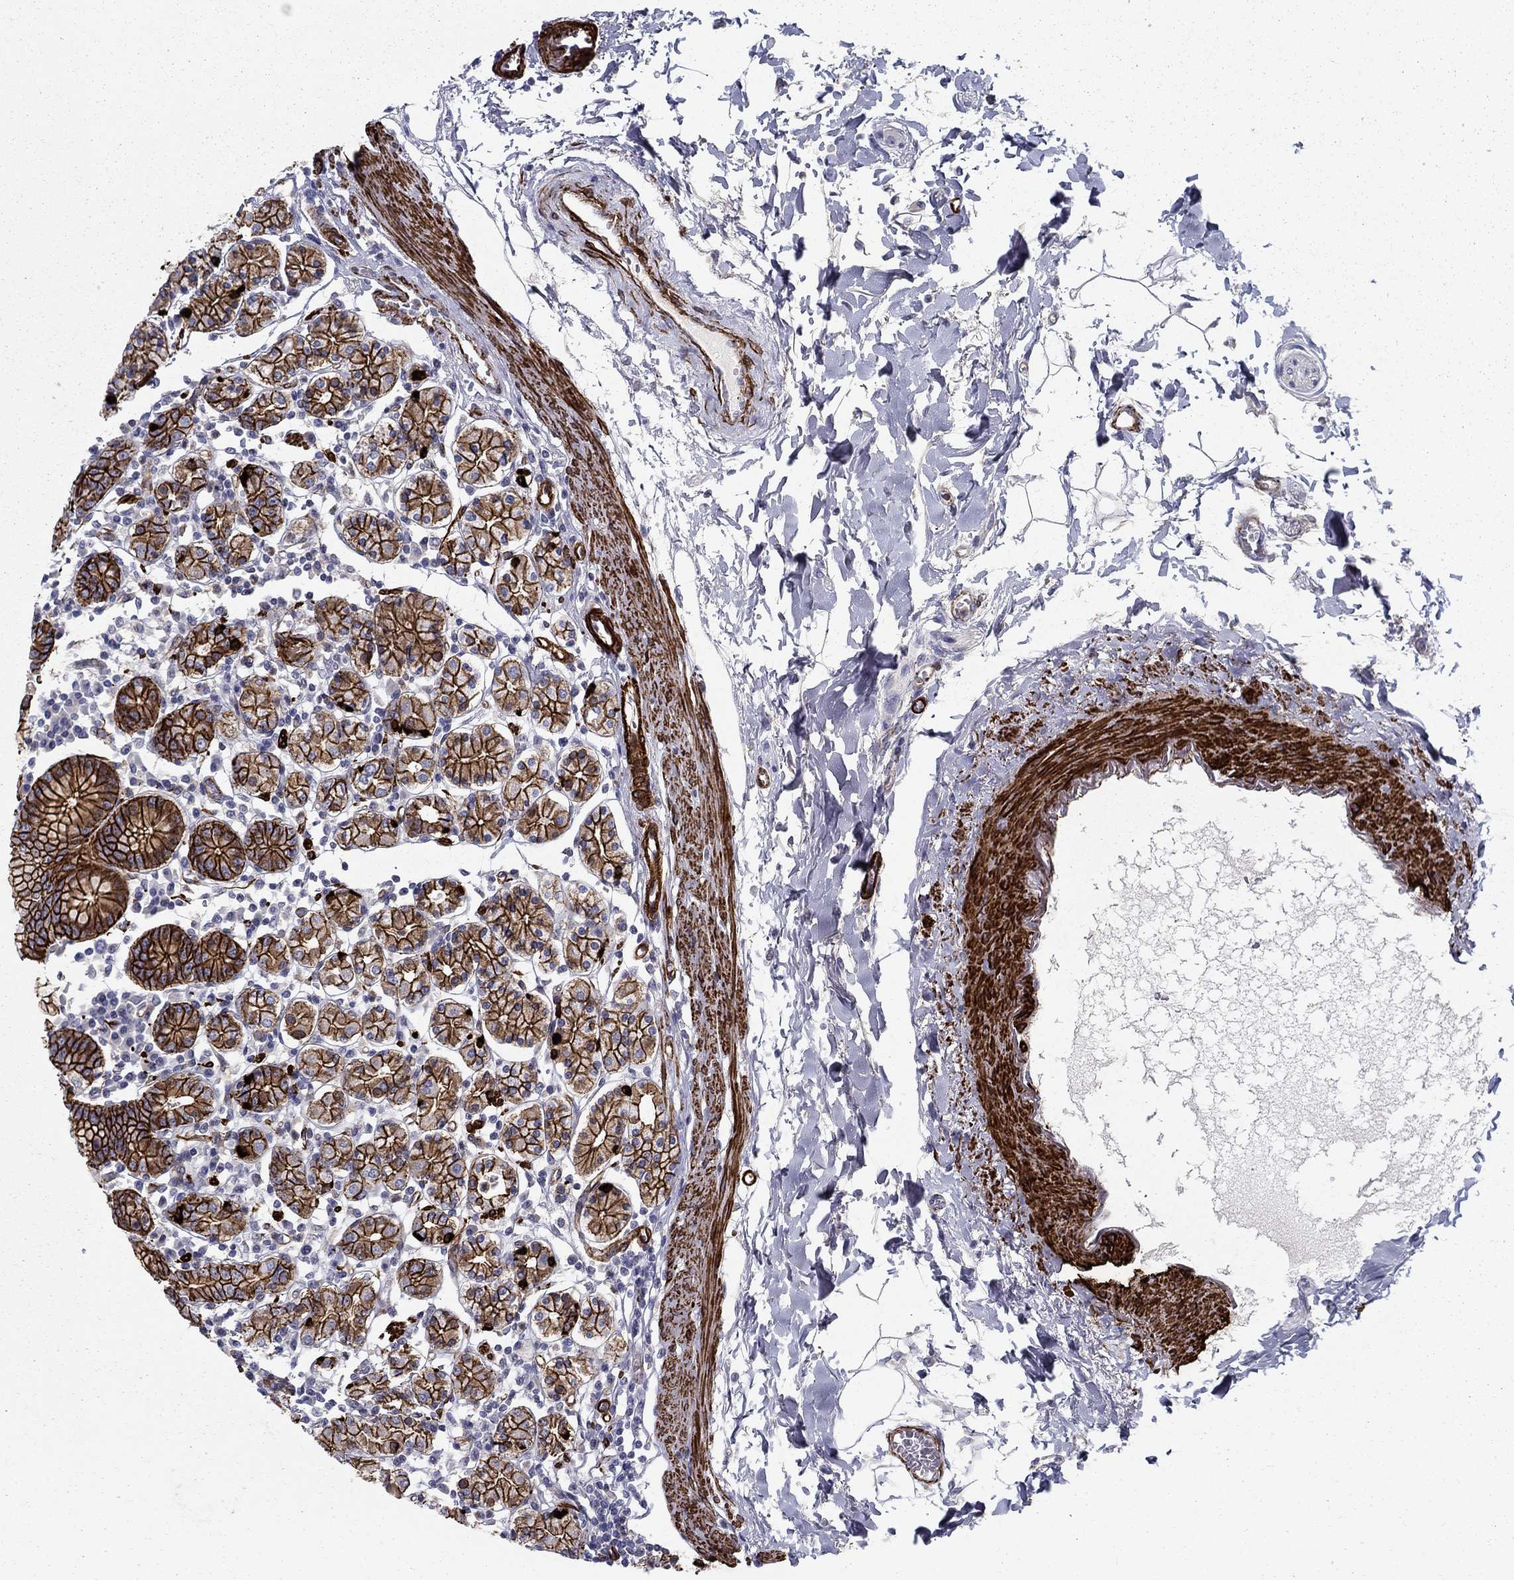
{"staining": {"intensity": "strong", "quantity": ">75%", "location": "cytoplasmic/membranous"}, "tissue": "stomach", "cell_type": "Glandular cells", "image_type": "normal", "snomed": [{"axis": "morphology", "description": "Normal tissue, NOS"}, {"axis": "topography", "description": "Stomach, upper"}, {"axis": "topography", "description": "Stomach"}], "caption": "Normal stomach displays strong cytoplasmic/membranous staining in approximately >75% of glandular cells, visualized by immunohistochemistry.", "gene": "KRBA1", "patient": {"sex": "male", "age": 62}}